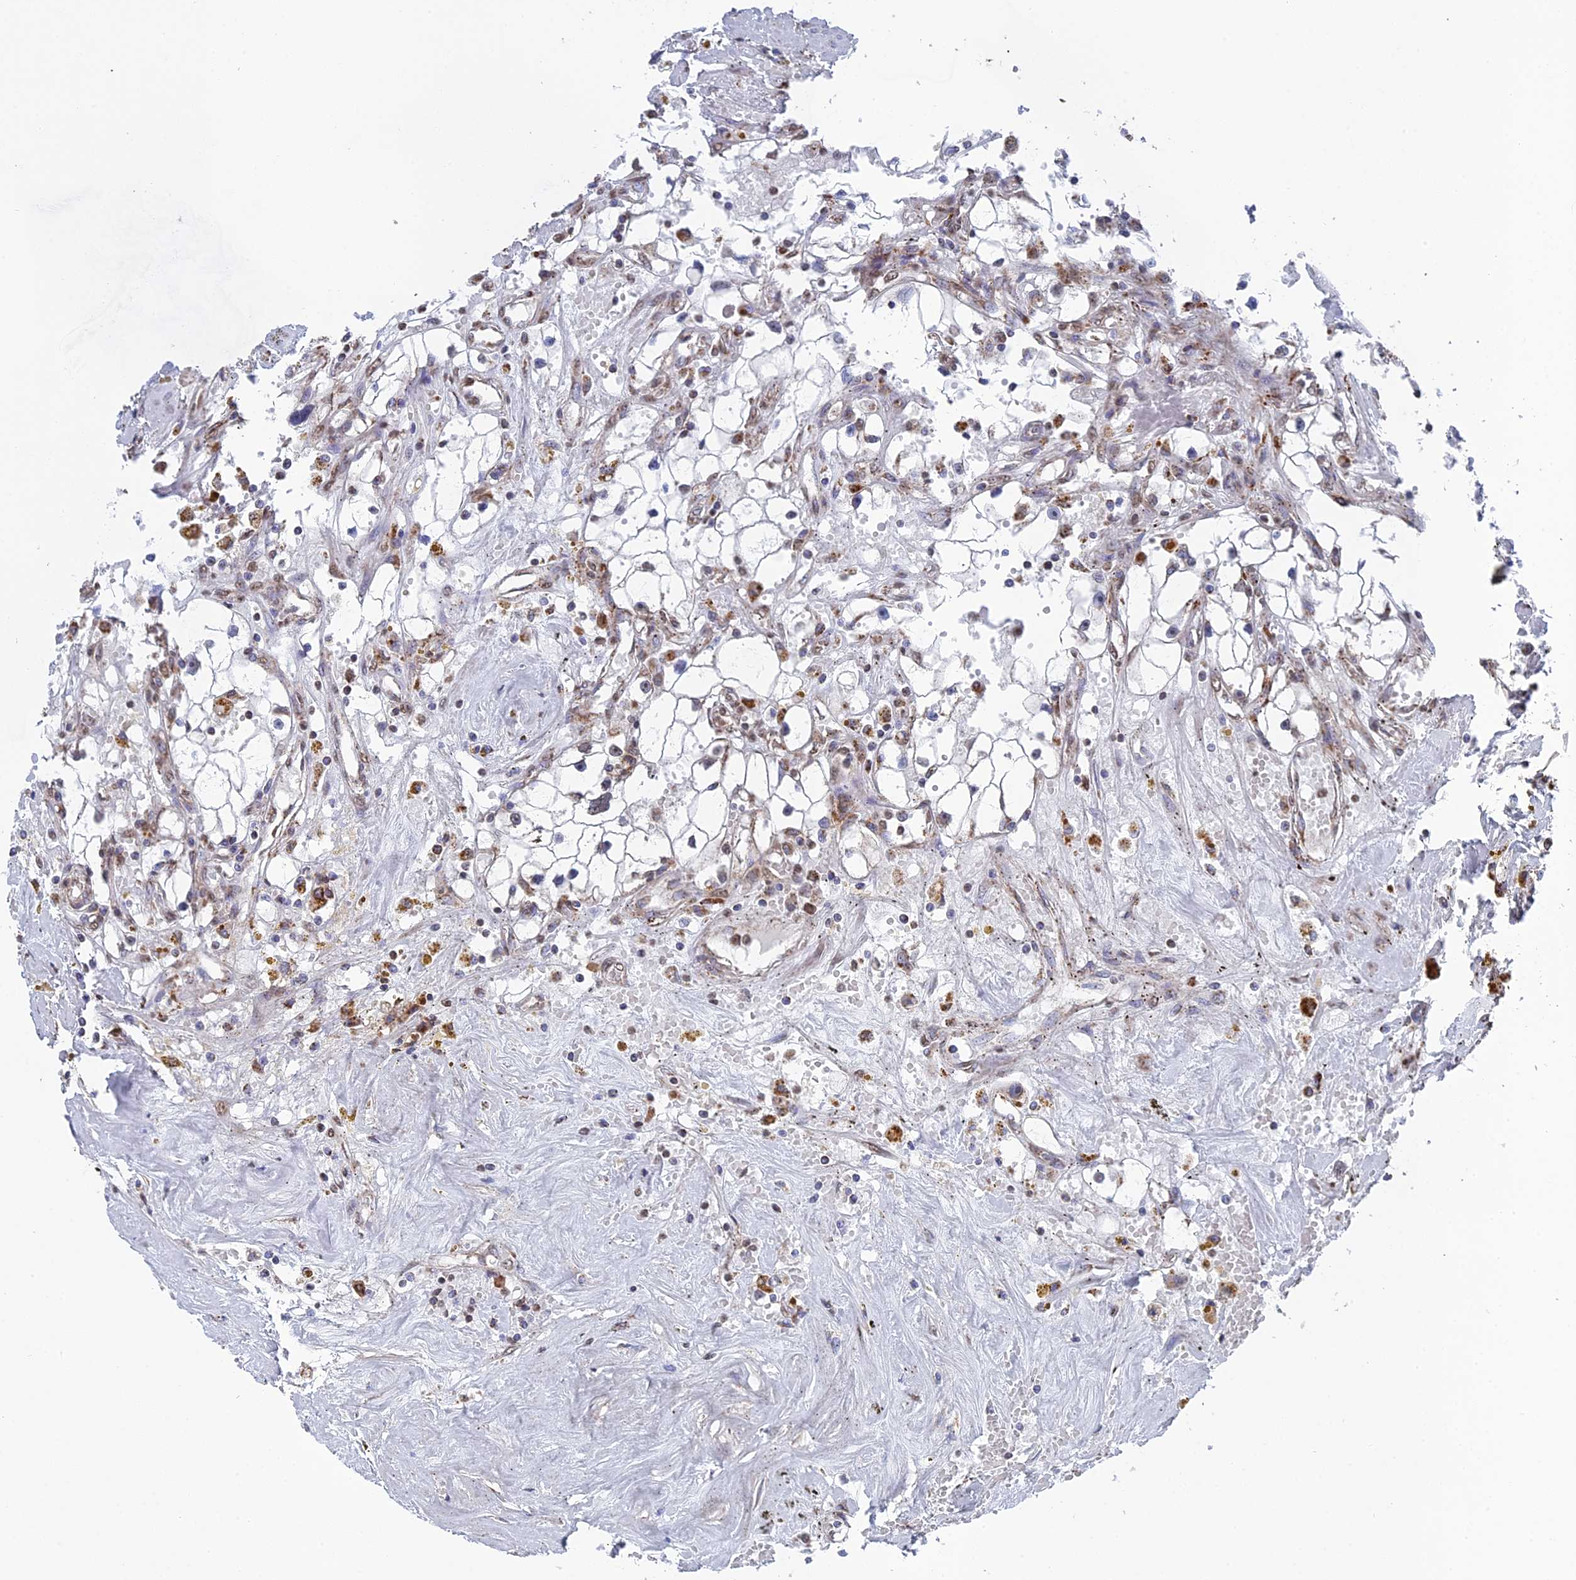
{"staining": {"intensity": "negative", "quantity": "none", "location": "none"}, "tissue": "renal cancer", "cell_type": "Tumor cells", "image_type": "cancer", "snomed": [{"axis": "morphology", "description": "Adenocarcinoma, NOS"}, {"axis": "topography", "description": "Kidney"}], "caption": "This histopathology image is of renal cancer stained with immunohistochemistry (IHC) to label a protein in brown with the nuclei are counter-stained blue. There is no expression in tumor cells.", "gene": "SMG9", "patient": {"sex": "male", "age": 56}}